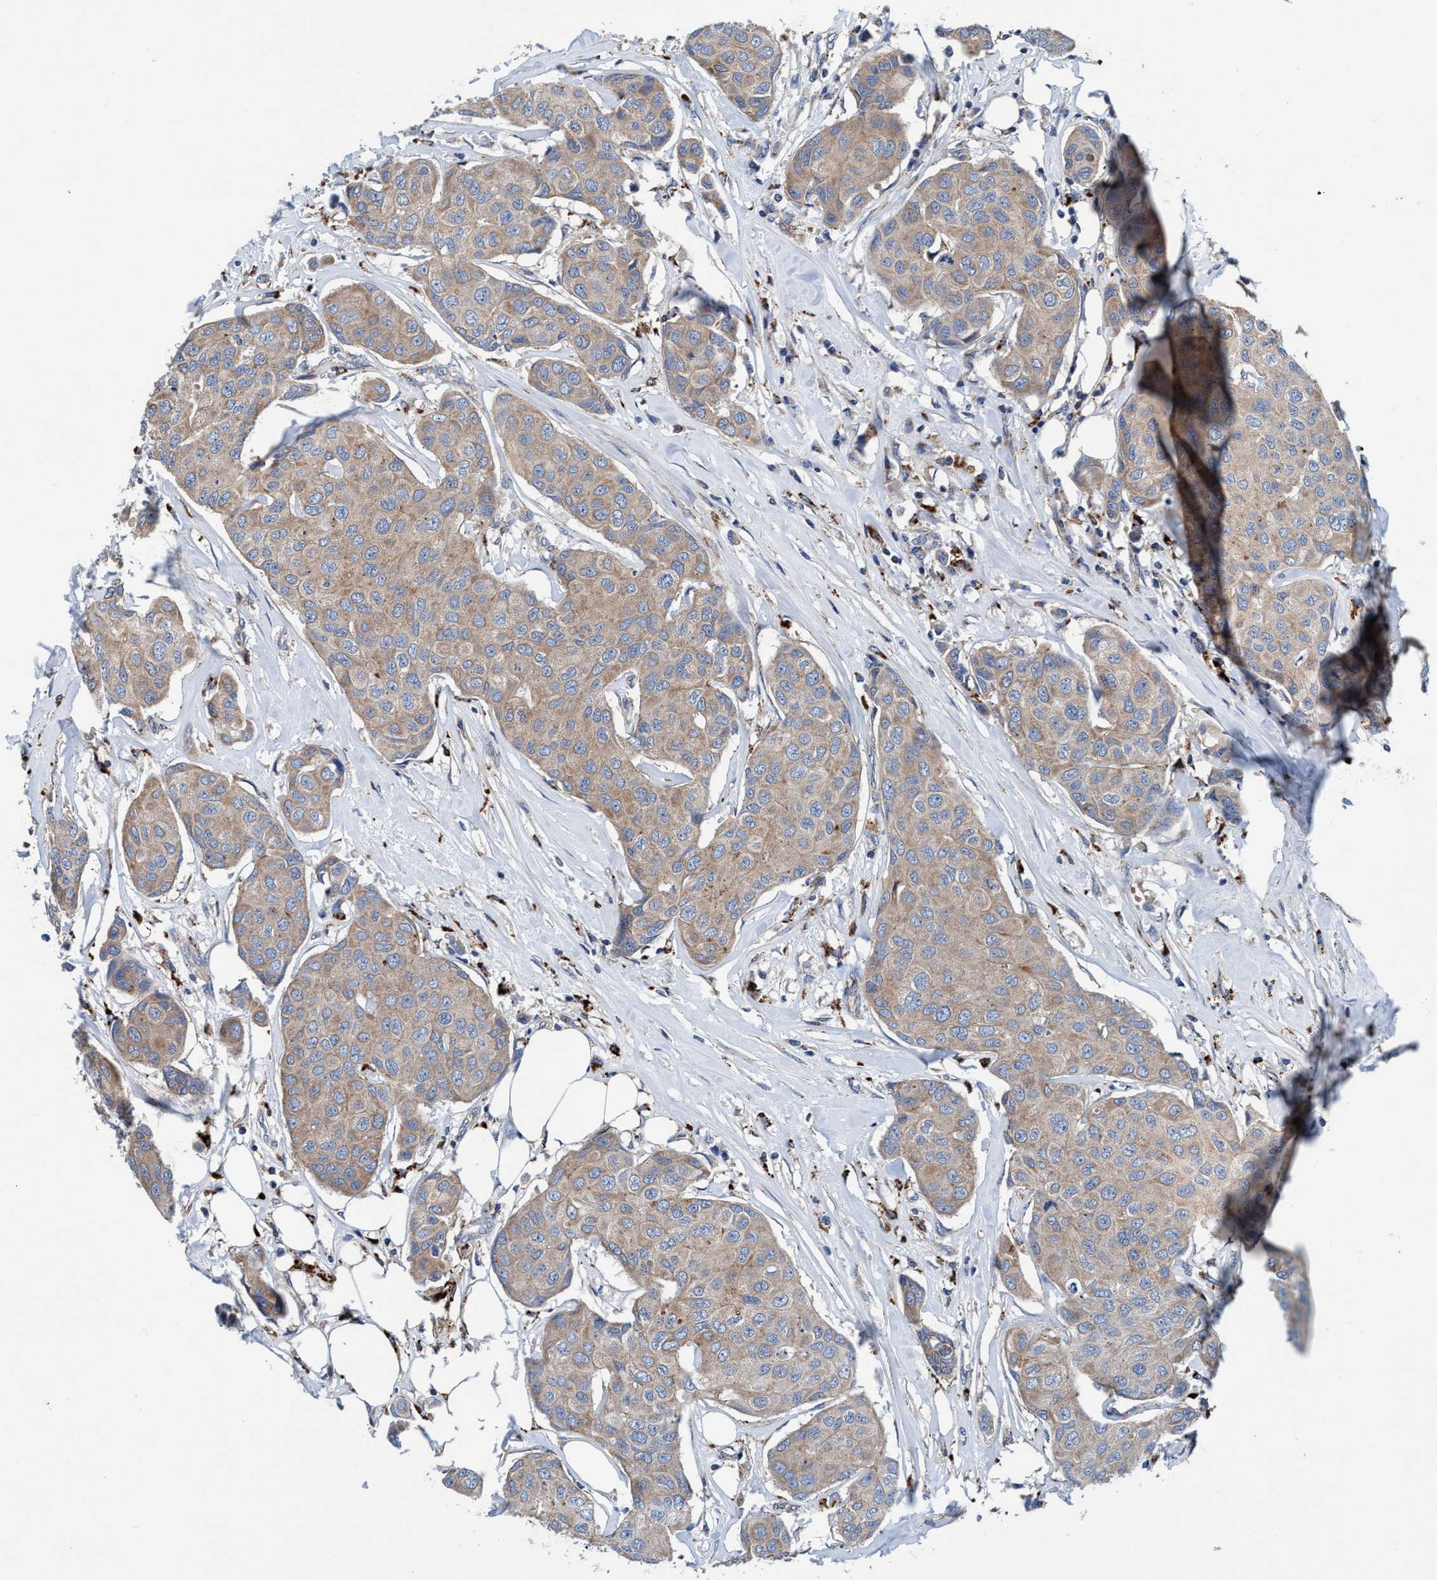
{"staining": {"intensity": "weak", "quantity": ">75%", "location": "cytoplasmic/membranous"}, "tissue": "breast cancer", "cell_type": "Tumor cells", "image_type": "cancer", "snomed": [{"axis": "morphology", "description": "Duct carcinoma"}, {"axis": "topography", "description": "Breast"}], "caption": "Breast cancer stained with immunohistochemistry demonstrates weak cytoplasmic/membranous positivity in about >75% of tumor cells.", "gene": "ENDOG", "patient": {"sex": "female", "age": 80}}